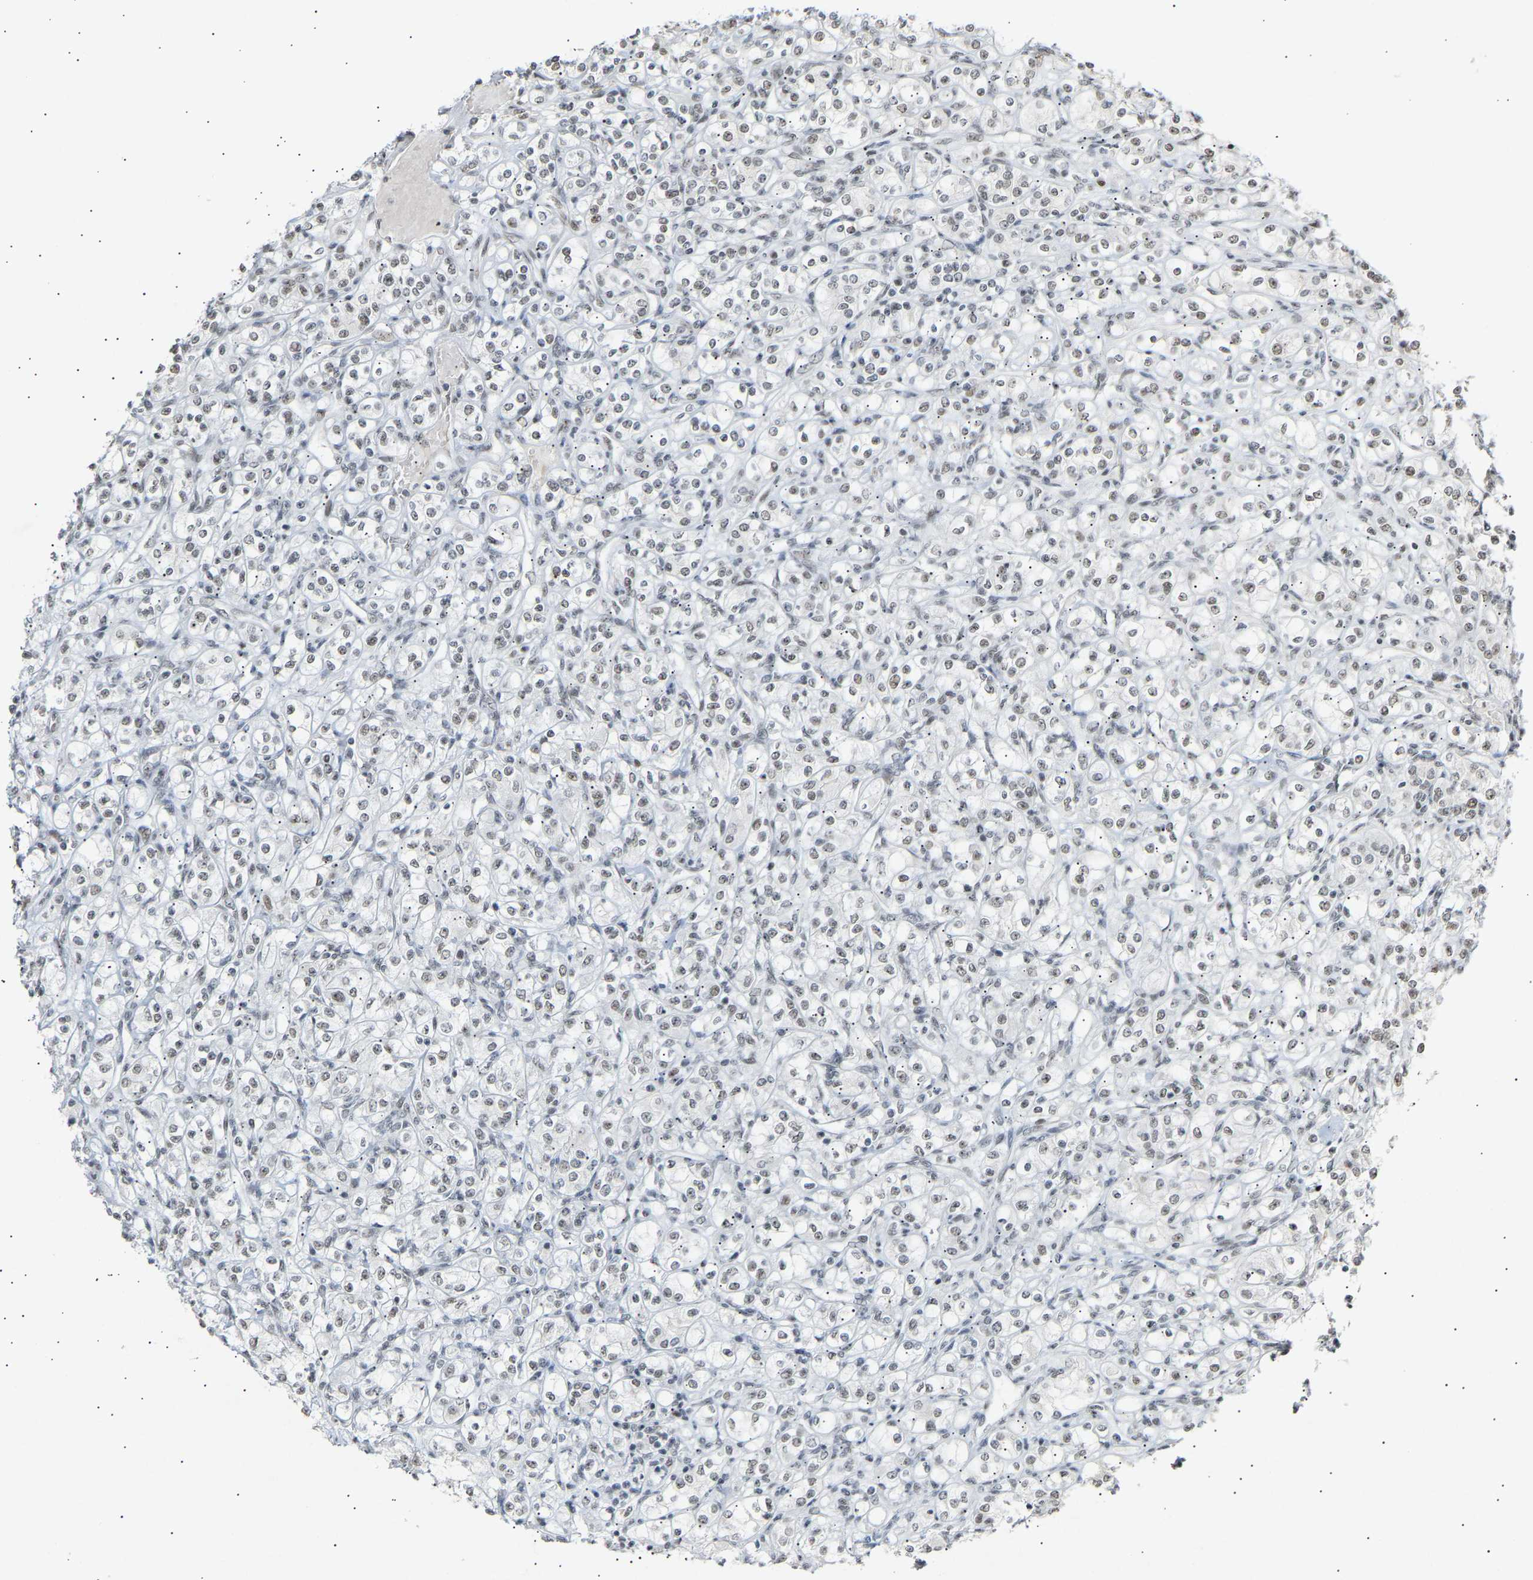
{"staining": {"intensity": "weak", "quantity": "<25%", "location": "nuclear"}, "tissue": "renal cancer", "cell_type": "Tumor cells", "image_type": "cancer", "snomed": [{"axis": "morphology", "description": "Adenocarcinoma, NOS"}, {"axis": "topography", "description": "Kidney"}], "caption": "IHC of renal cancer (adenocarcinoma) exhibits no staining in tumor cells.", "gene": "NELFB", "patient": {"sex": "male", "age": 77}}